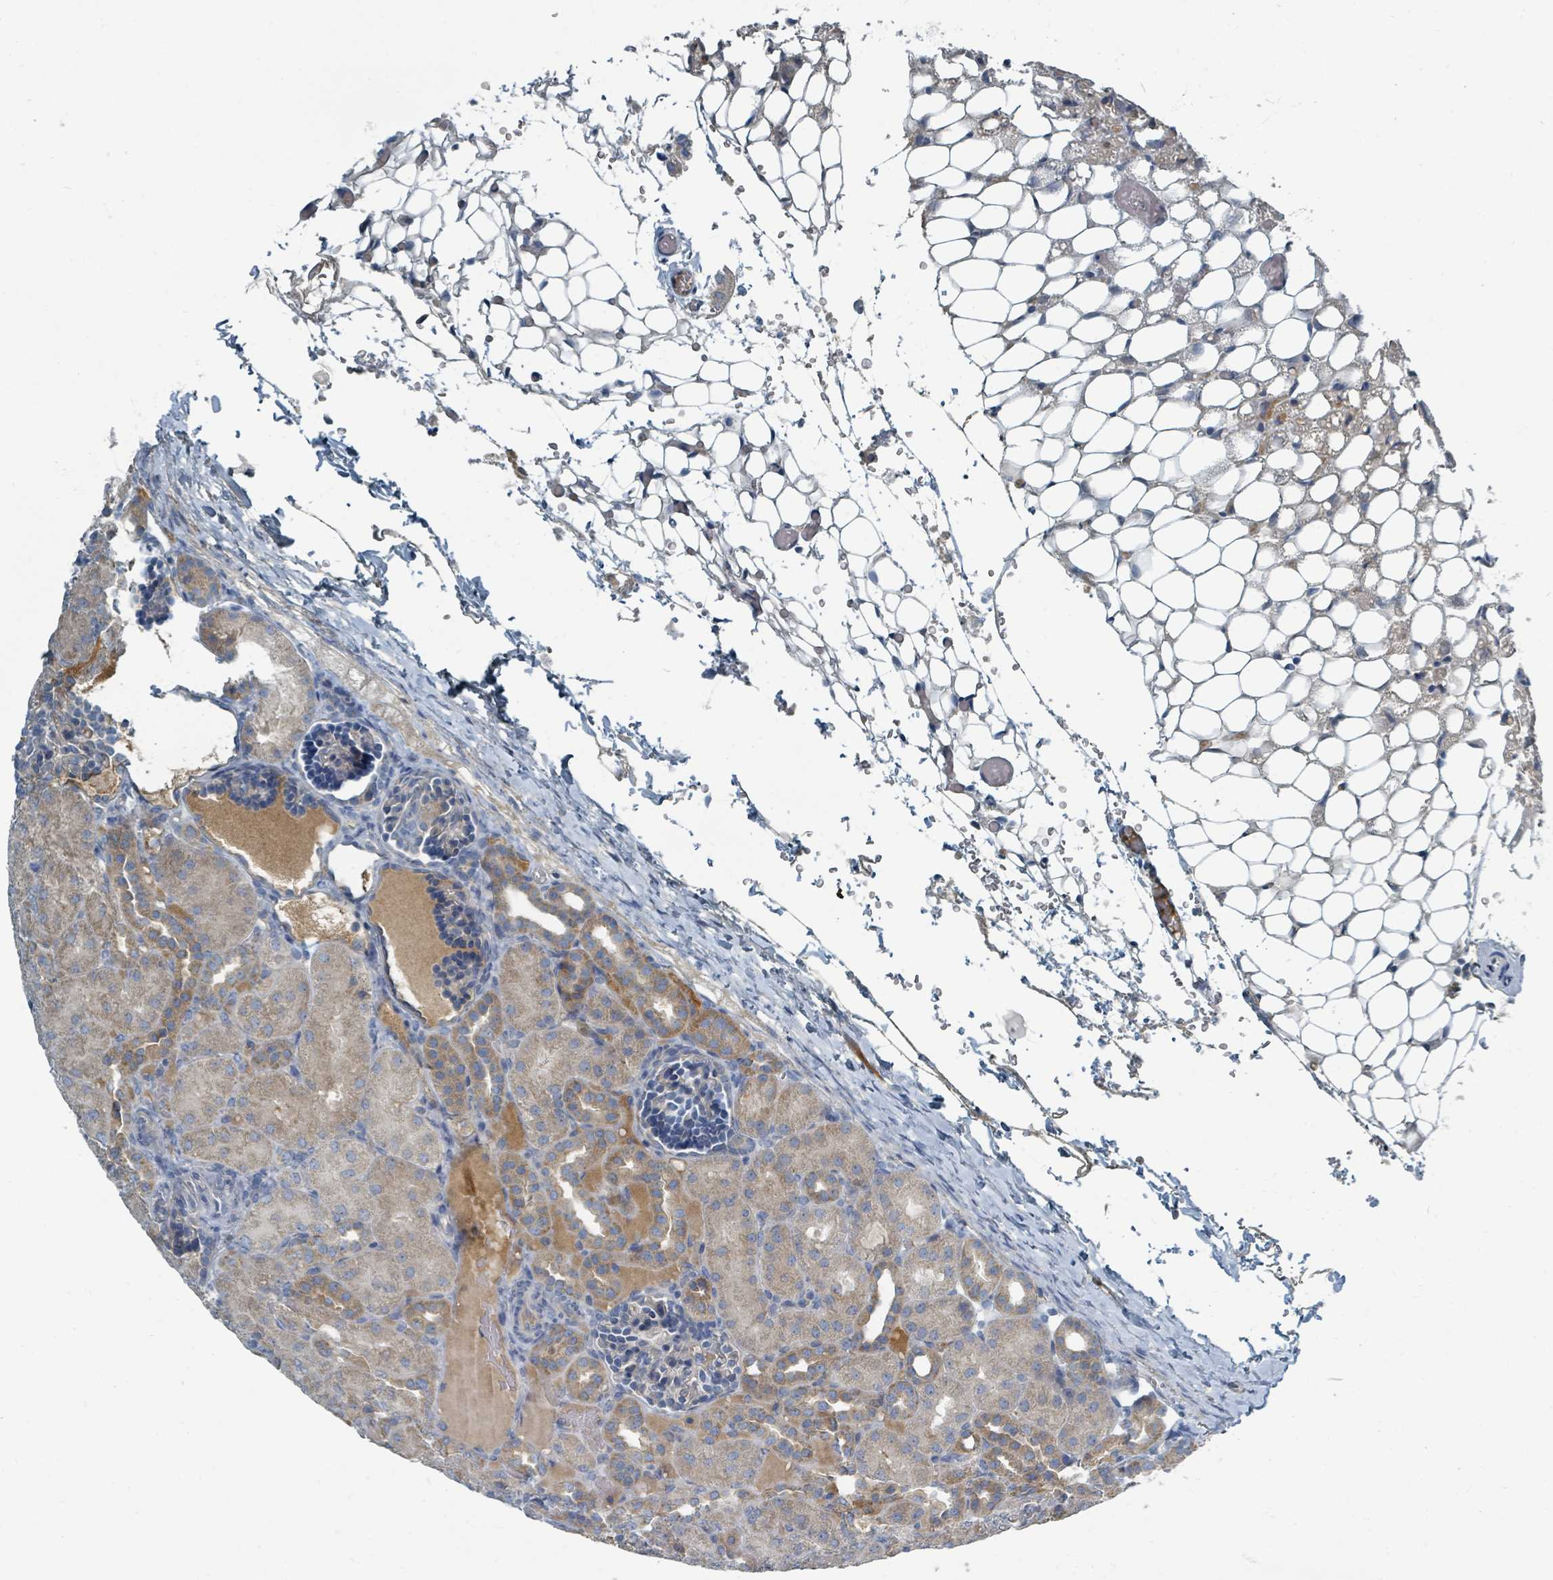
{"staining": {"intensity": "negative", "quantity": "none", "location": "none"}, "tissue": "kidney", "cell_type": "Cells in glomeruli", "image_type": "normal", "snomed": [{"axis": "morphology", "description": "Normal tissue, NOS"}, {"axis": "topography", "description": "Kidney"}], "caption": "Immunohistochemistry (IHC) histopathology image of normal kidney stained for a protein (brown), which demonstrates no staining in cells in glomeruli.", "gene": "SLC25A23", "patient": {"sex": "male", "age": 1}}